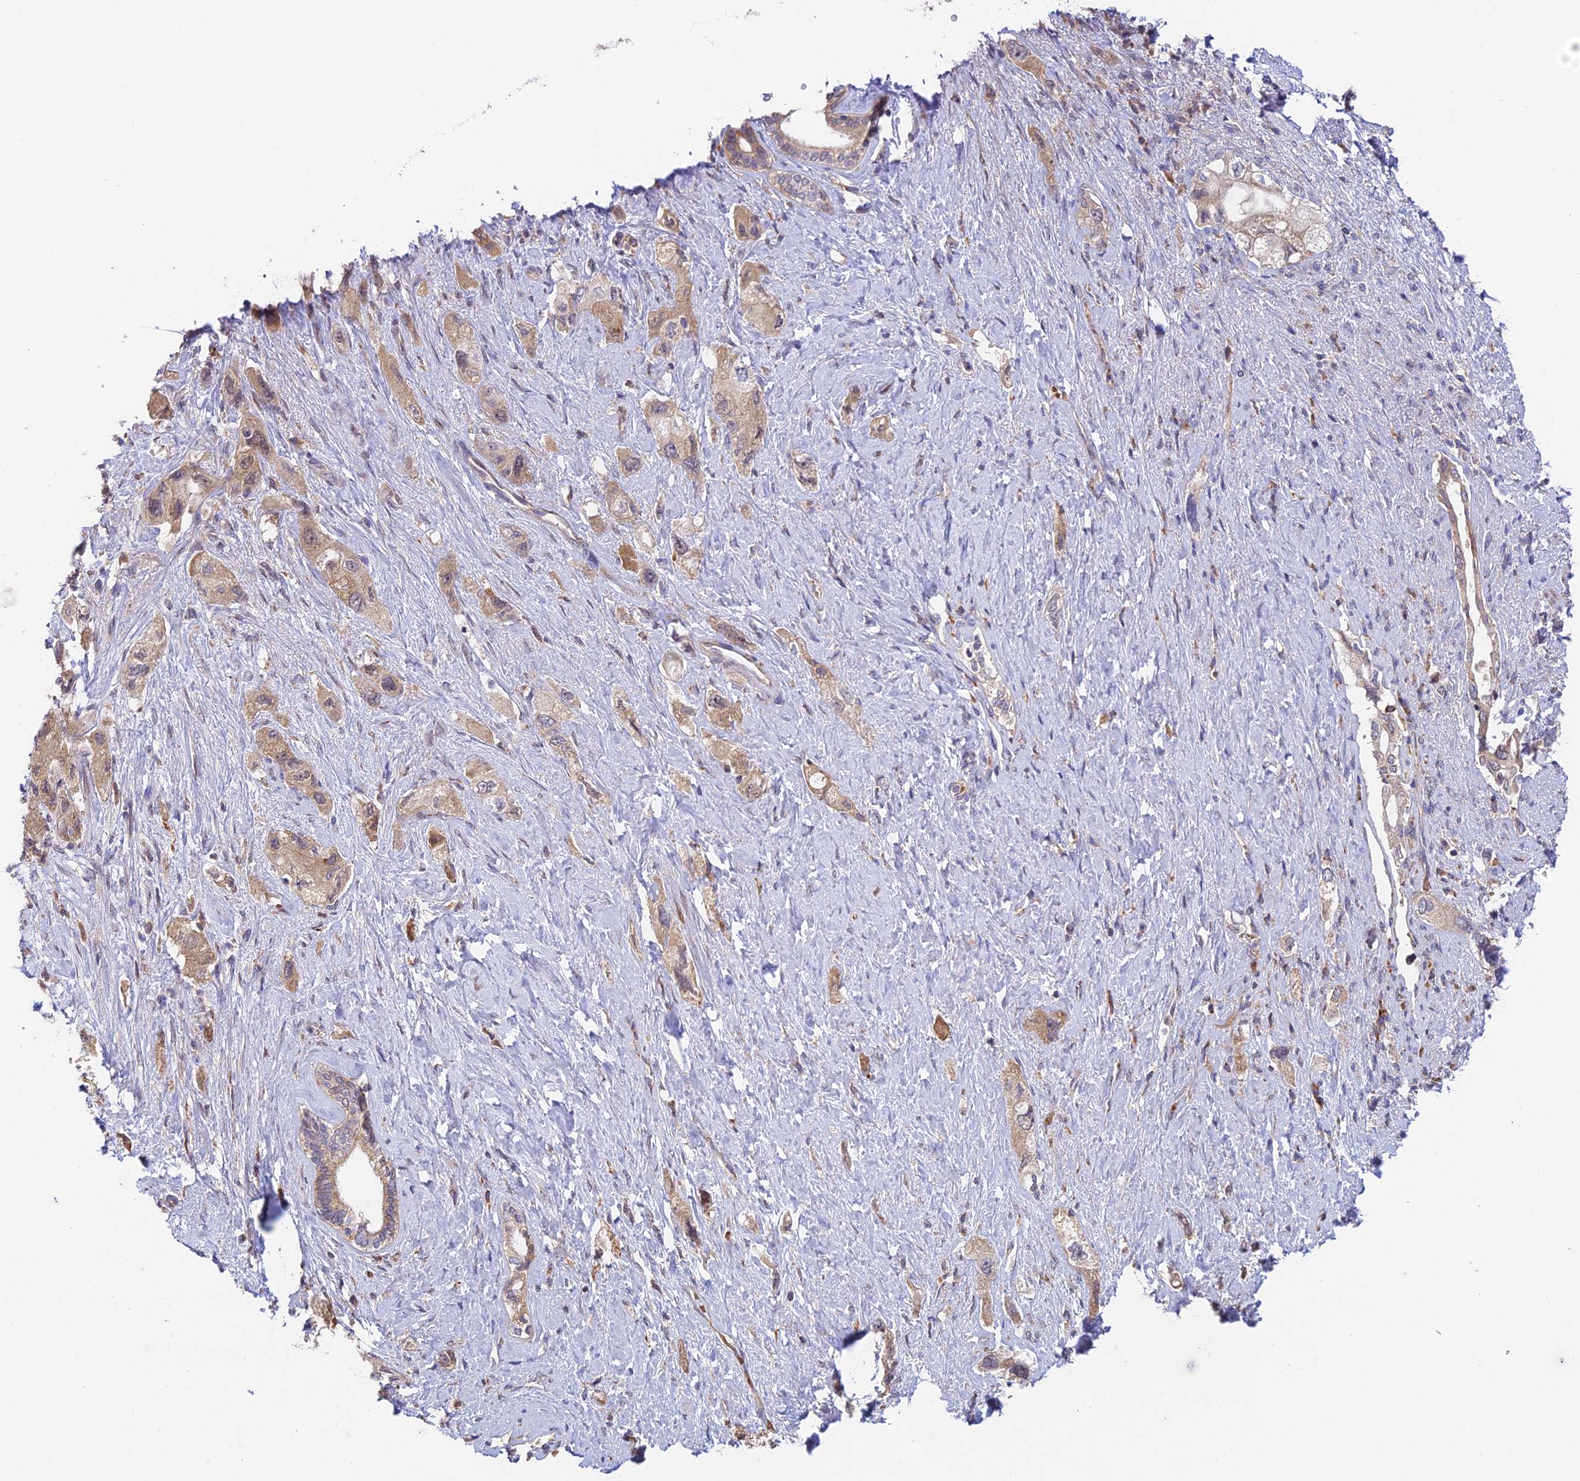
{"staining": {"intensity": "weak", "quantity": "25%-75%", "location": "cytoplasmic/membranous"}, "tissue": "pancreatic cancer", "cell_type": "Tumor cells", "image_type": "cancer", "snomed": [{"axis": "morphology", "description": "Adenocarcinoma, NOS"}, {"axis": "topography", "description": "Pancreas"}], "caption": "Pancreatic cancer tissue reveals weak cytoplasmic/membranous expression in approximately 25%-75% of tumor cells, visualized by immunohistochemistry.", "gene": "FUOM", "patient": {"sex": "female", "age": 73}}